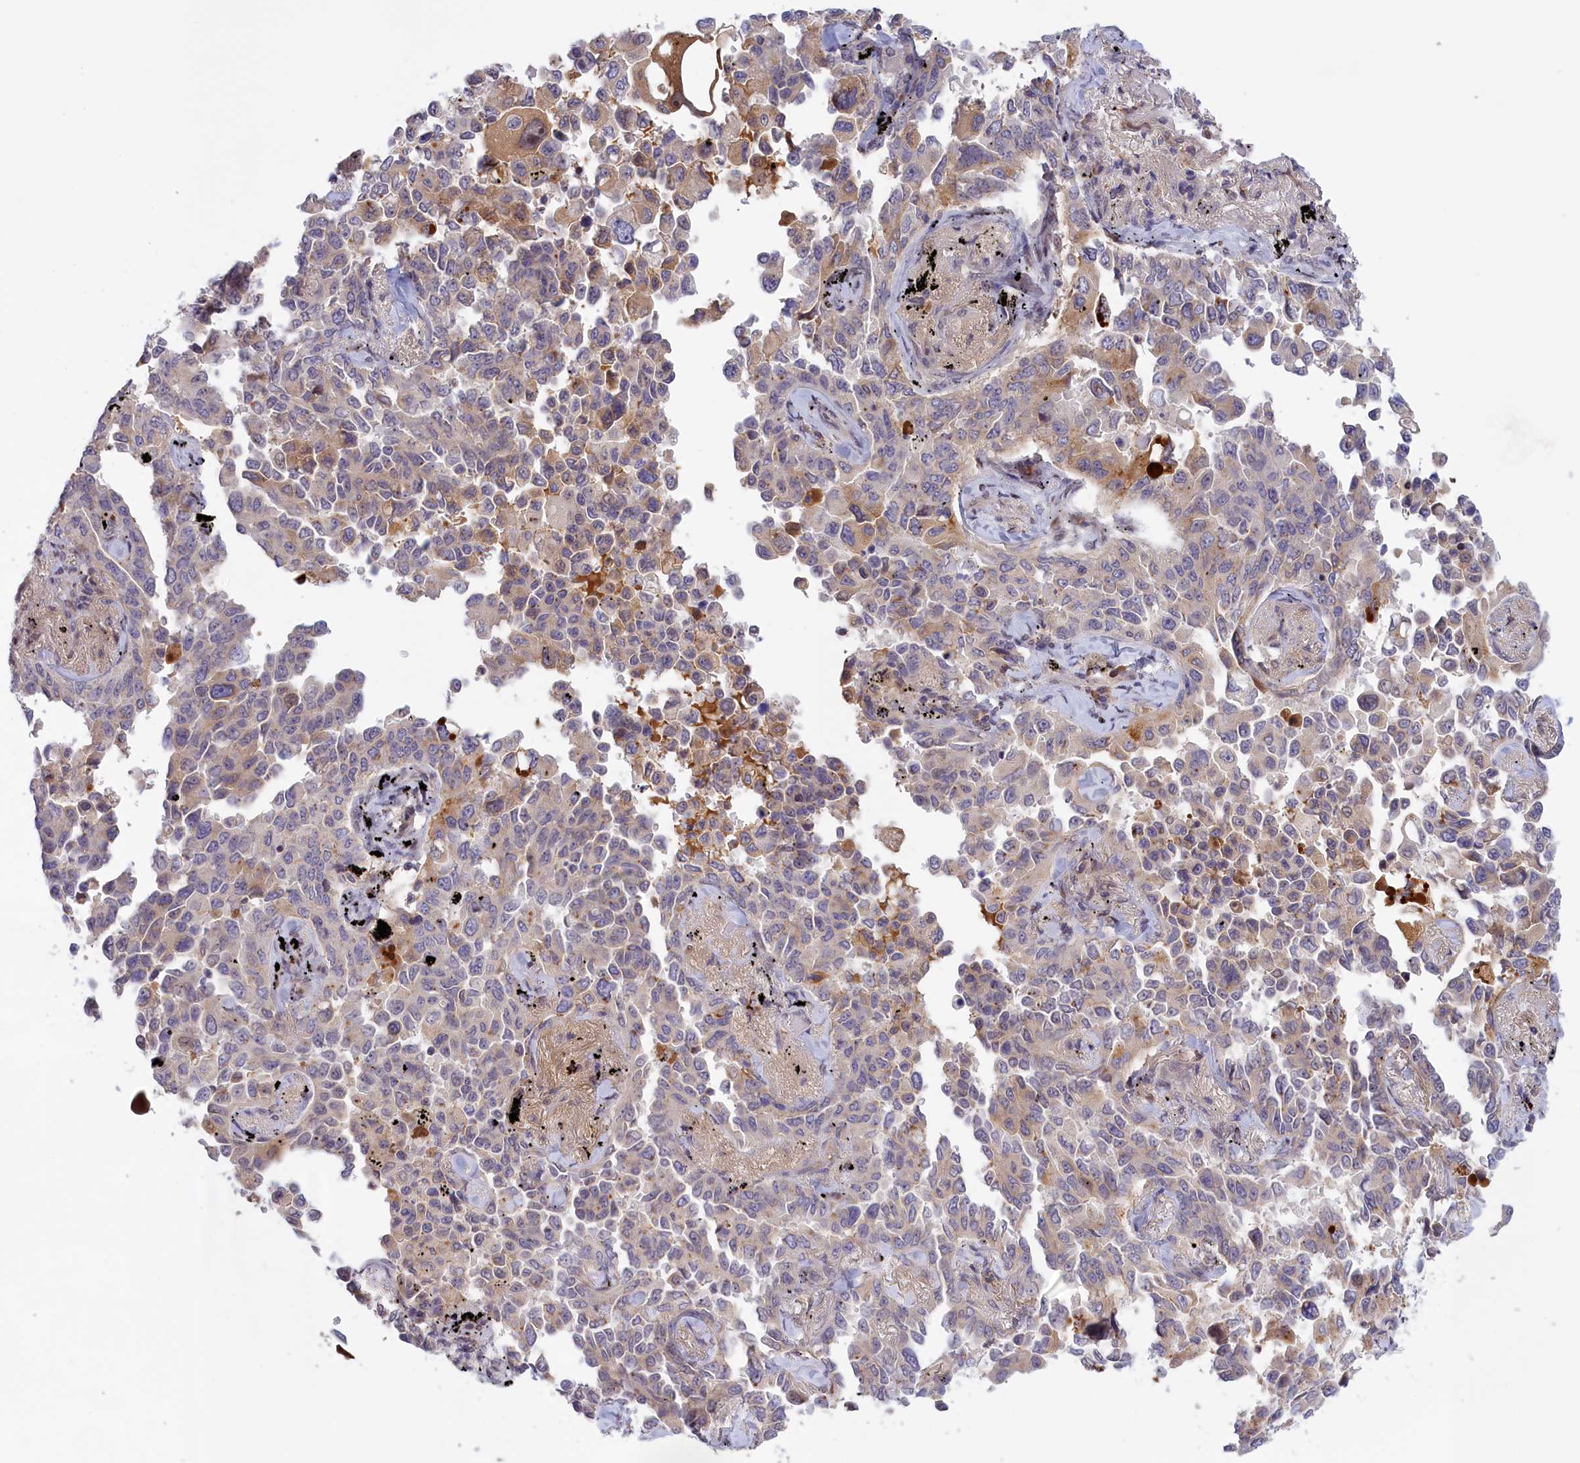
{"staining": {"intensity": "negative", "quantity": "none", "location": "none"}, "tissue": "lung cancer", "cell_type": "Tumor cells", "image_type": "cancer", "snomed": [{"axis": "morphology", "description": "Adenocarcinoma, NOS"}, {"axis": "topography", "description": "Lung"}], "caption": "DAB immunohistochemical staining of human lung cancer (adenocarcinoma) displays no significant positivity in tumor cells. (DAB IHC with hematoxylin counter stain).", "gene": "RRAD", "patient": {"sex": "female", "age": 67}}